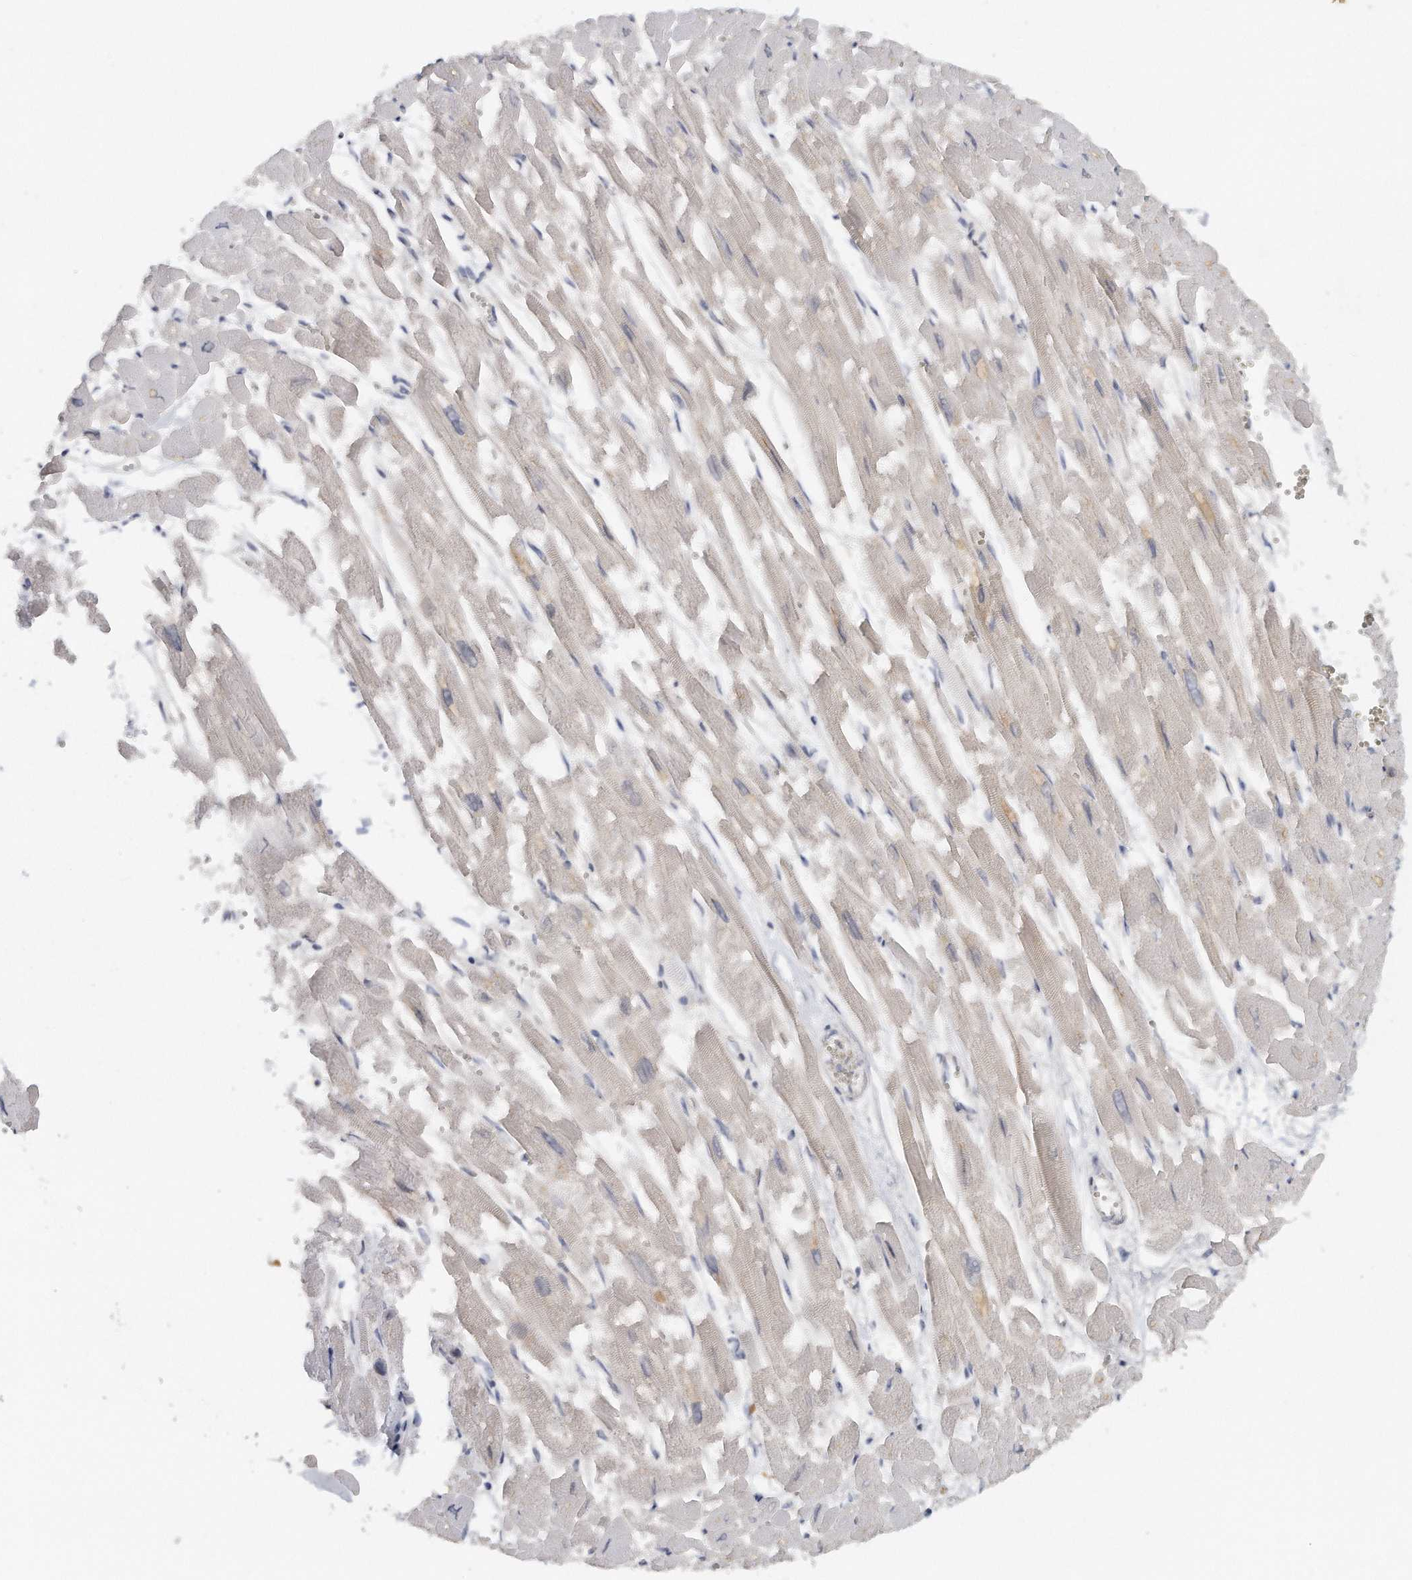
{"staining": {"intensity": "negative", "quantity": "none", "location": "none"}, "tissue": "heart muscle", "cell_type": "Cardiomyocytes", "image_type": "normal", "snomed": [{"axis": "morphology", "description": "Normal tissue, NOS"}, {"axis": "topography", "description": "Heart"}], "caption": "Immunohistochemistry (IHC) histopathology image of normal heart muscle: heart muscle stained with DAB (3,3'-diaminobenzidine) demonstrates no significant protein expression in cardiomyocytes.", "gene": "DDX43", "patient": {"sex": "male", "age": 54}}